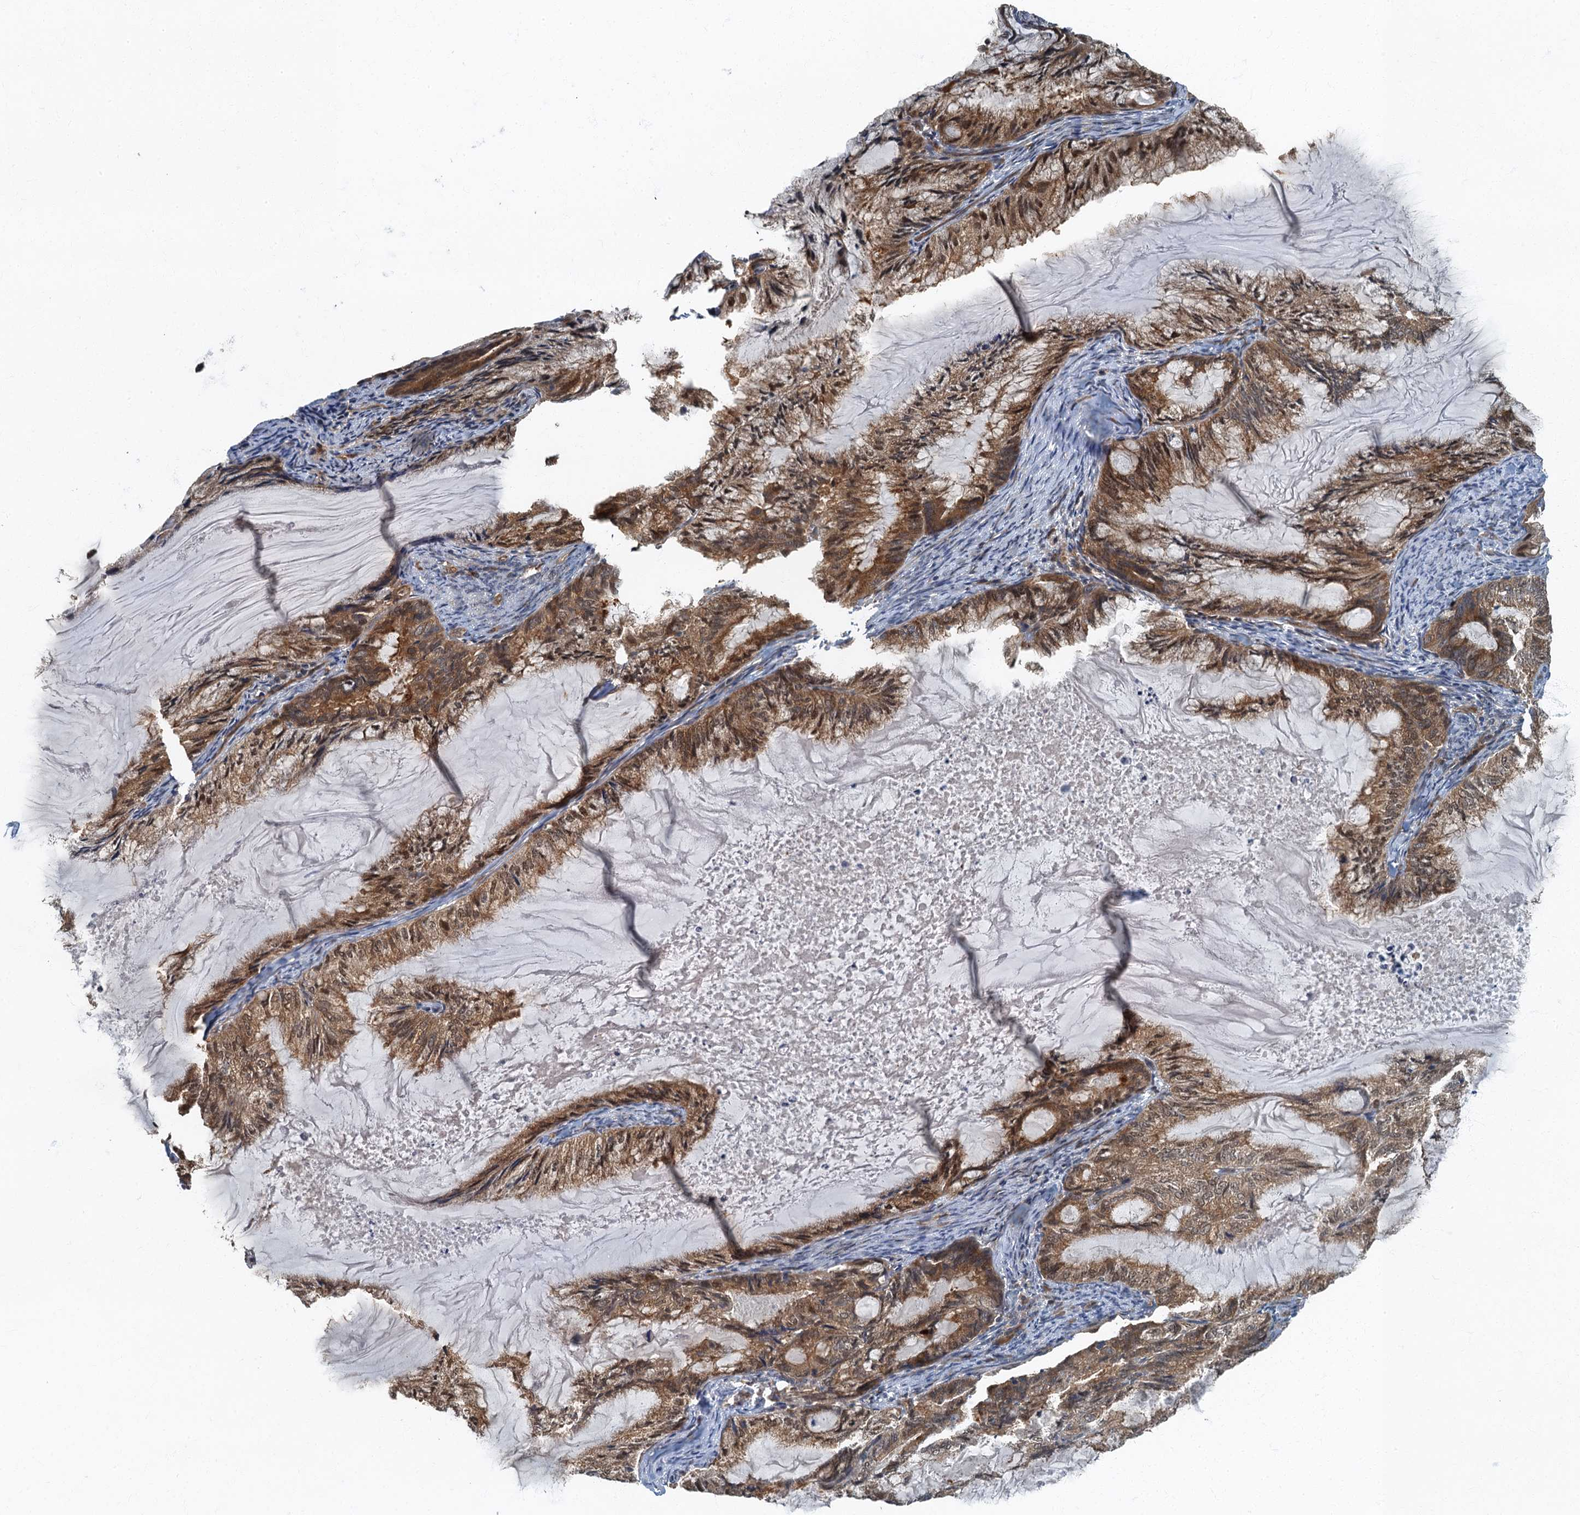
{"staining": {"intensity": "moderate", "quantity": ">75%", "location": "cytoplasmic/membranous,nuclear"}, "tissue": "endometrial cancer", "cell_type": "Tumor cells", "image_type": "cancer", "snomed": [{"axis": "morphology", "description": "Adenocarcinoma, NOS"}, {"axis": "topography", "description": "Endometrium"}], "caption": "Brown immunohistochemical staining in endometrial cancer reveals moderate cytoplasmic/membranous and nuclear positivity in approximately >75% of tumor cells.", "gene": "TBCK", "patient": {"sex": "female", "age": 86}}